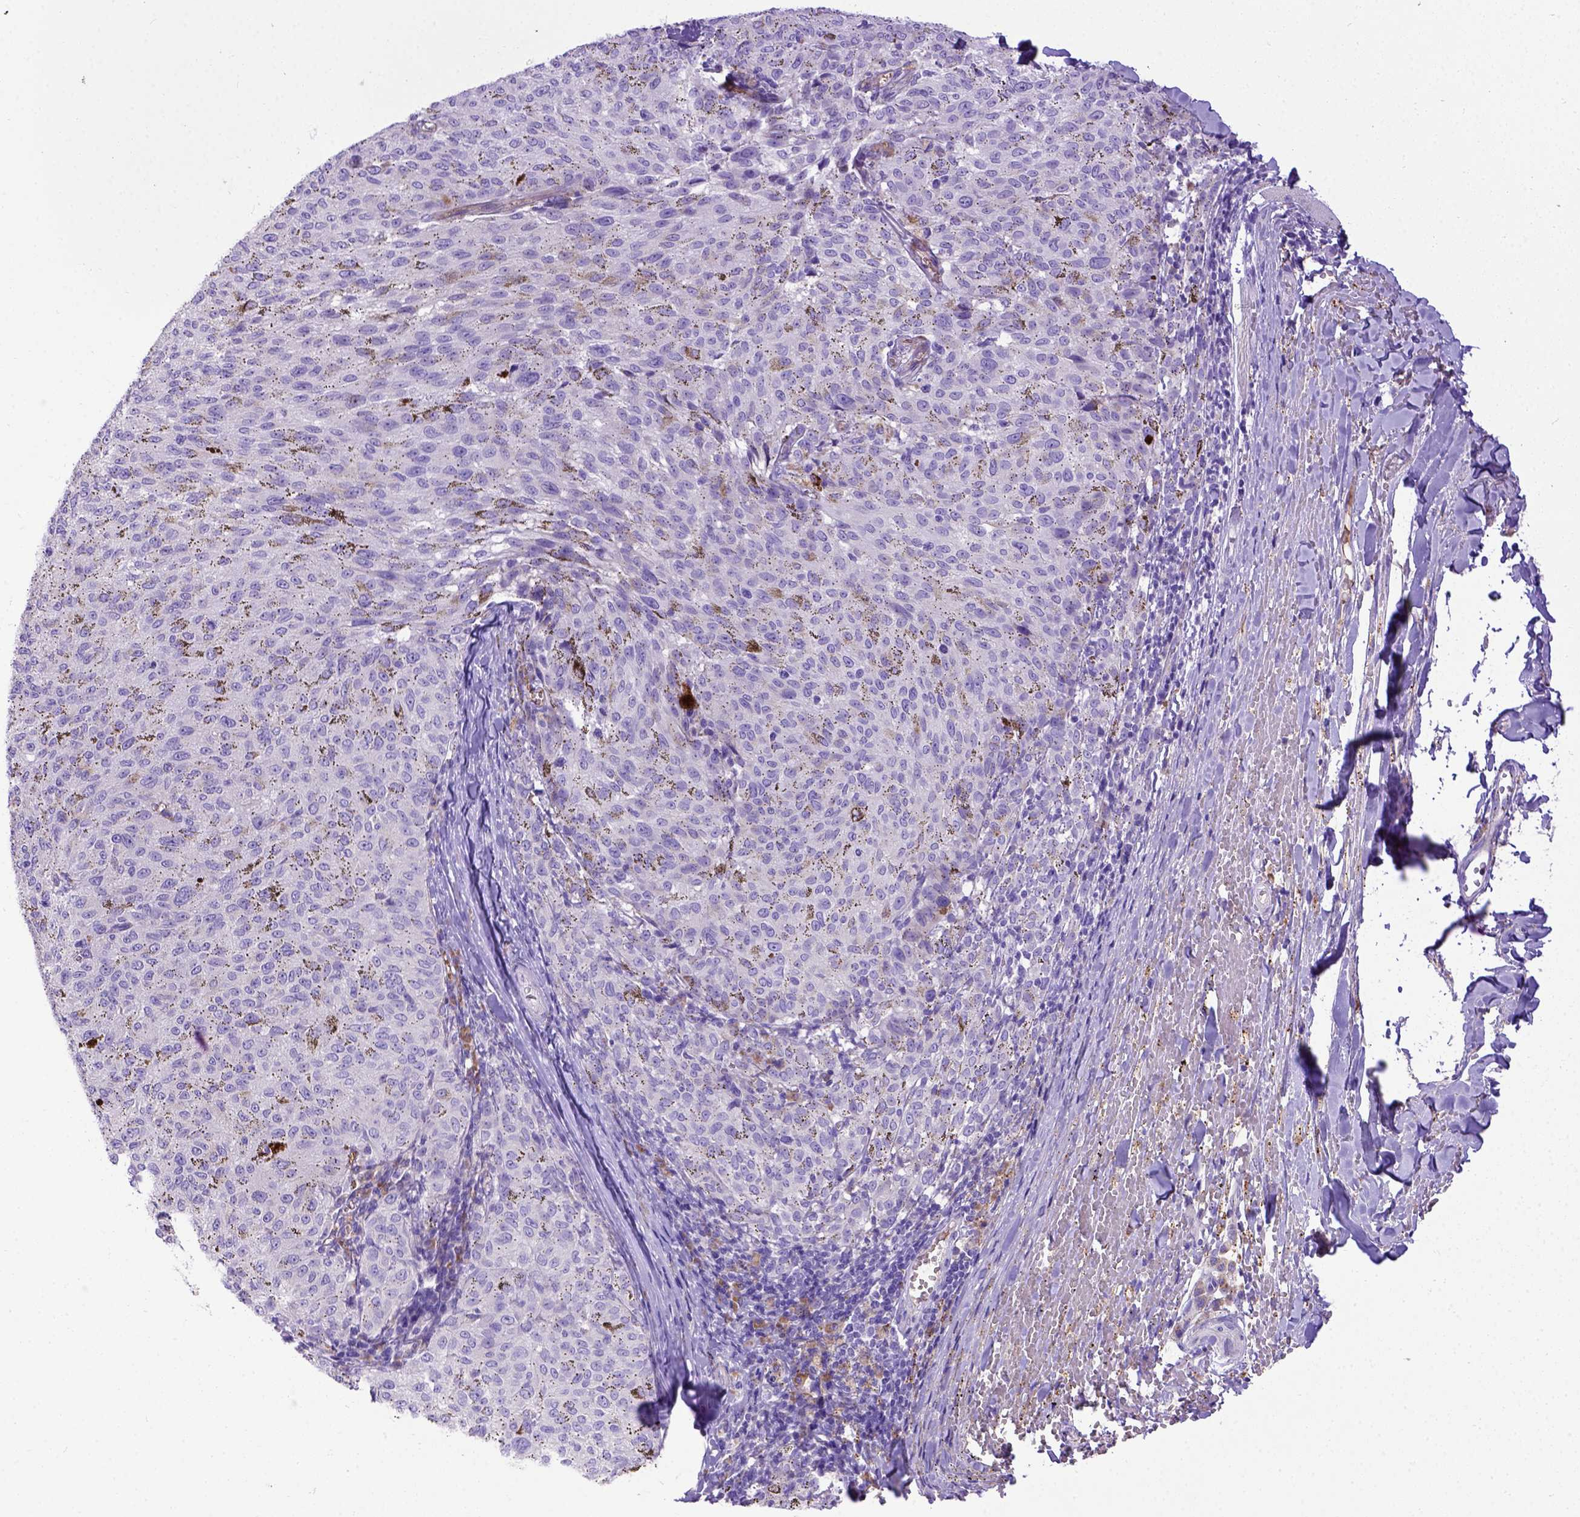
{"staining": {"intensity": "negative", "quantity": "none", "location": "none"}, "tissue": "melanoma", "cell_type": "Tumor cells", "image_type": "cancer", "snomed": [{"axis": "morphology", "description": "Malignant melanoma, NOS"}, {"axis": "topography", "description": "Skin"}], "caption": "Protein analysis of melanoma reveals no significant staining in tumor cells.", "gene": "CFAP300", "patient": {"sex": "female", "age": 72}}